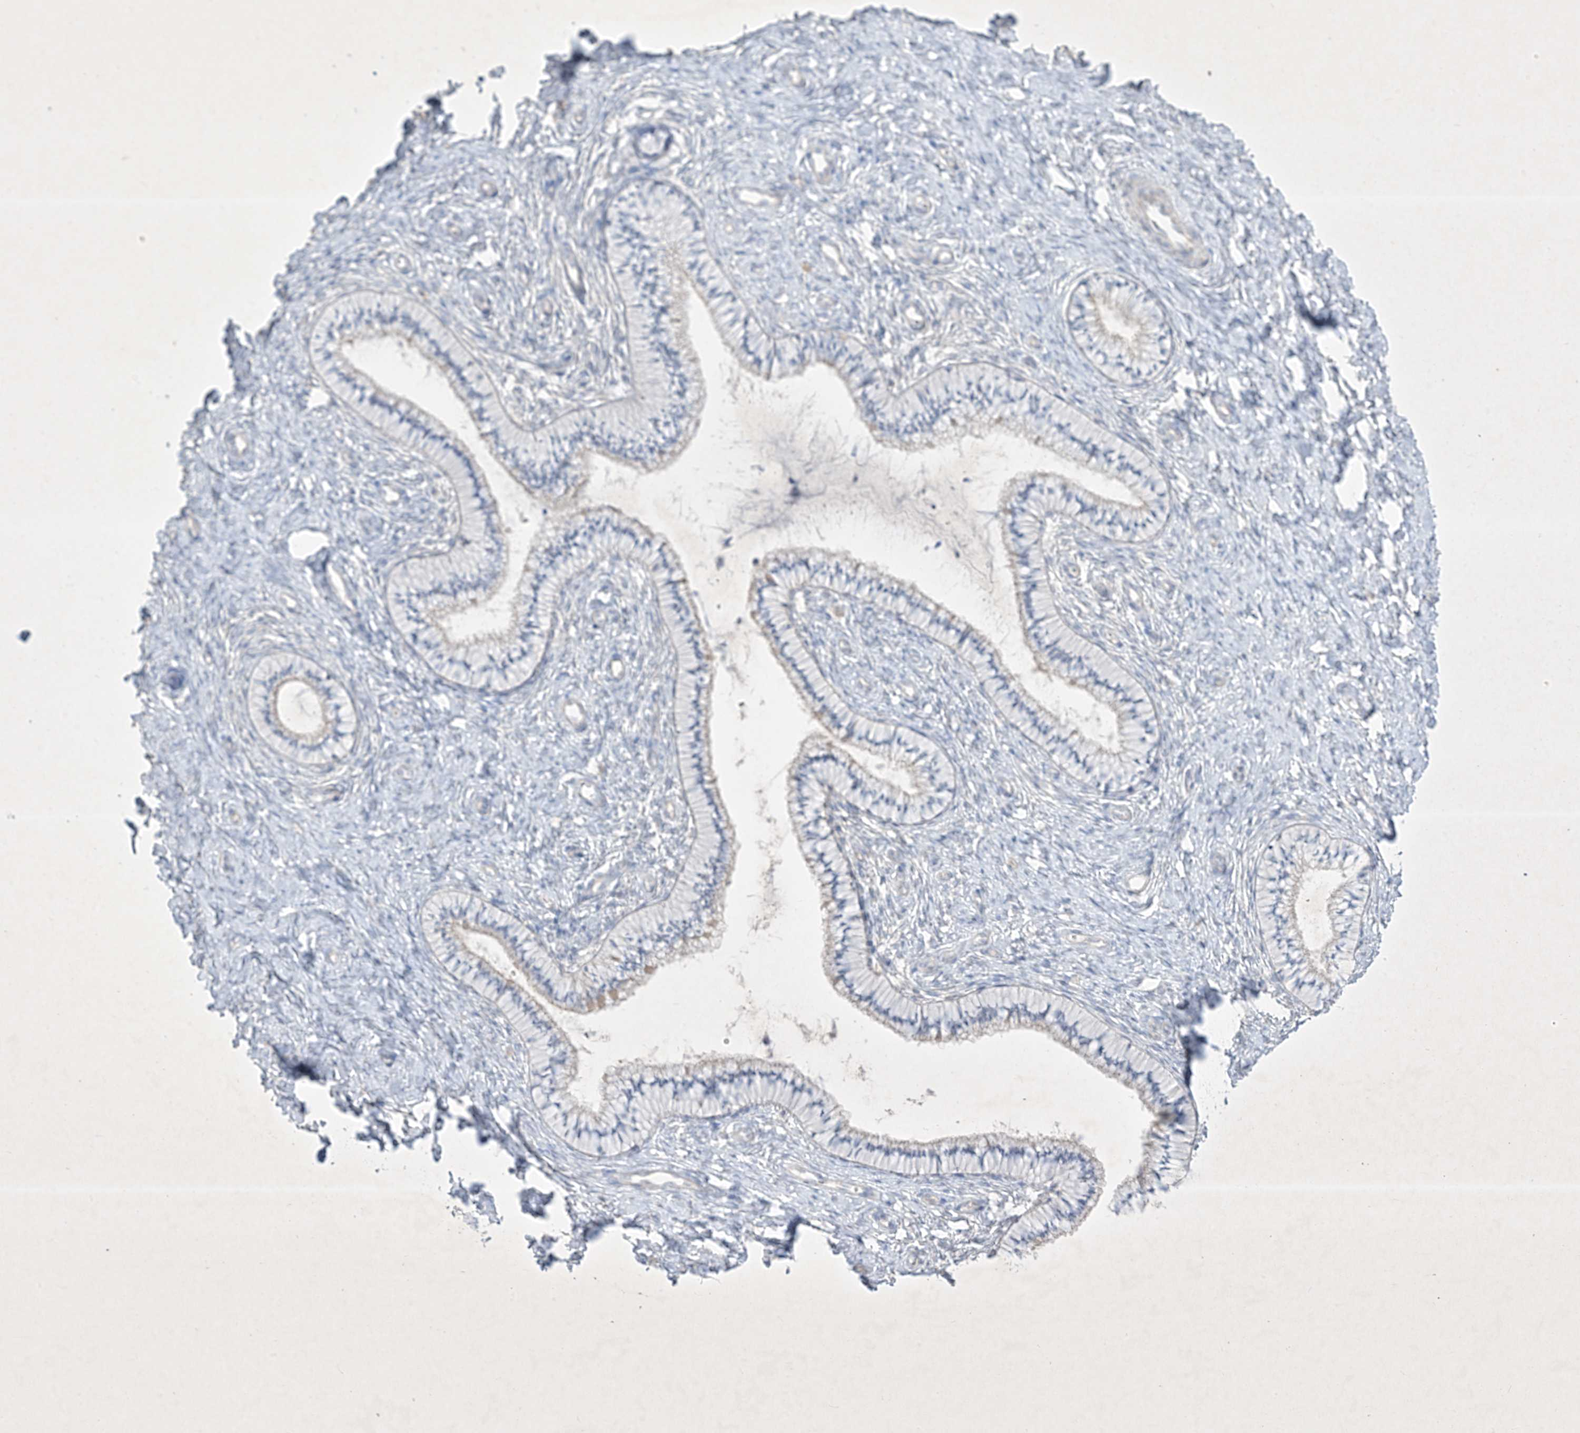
{"staining": {"intensity": "weak", "quantity": "<25%", "location": "cytoplasmic/membranous"}, "tissue": "cervix", "cell_type": "Glandular cells", "image_type": "normal", "snomed": [{"axis": "morphology", "description": "Normal tissue, NOS"}, {"axis": "topography", "description": "Cervix"}], "caption": "High power microscopy micrograph of an immunohistochemistry (IHC) photomicrograph of normal cervix, revealing no significant expression in glandular cells. (Brightfield microscopy of DAB IHC at high magnification).", "gene": "PLEKHA3", "patient": {"sex": "female", "age": 36}}